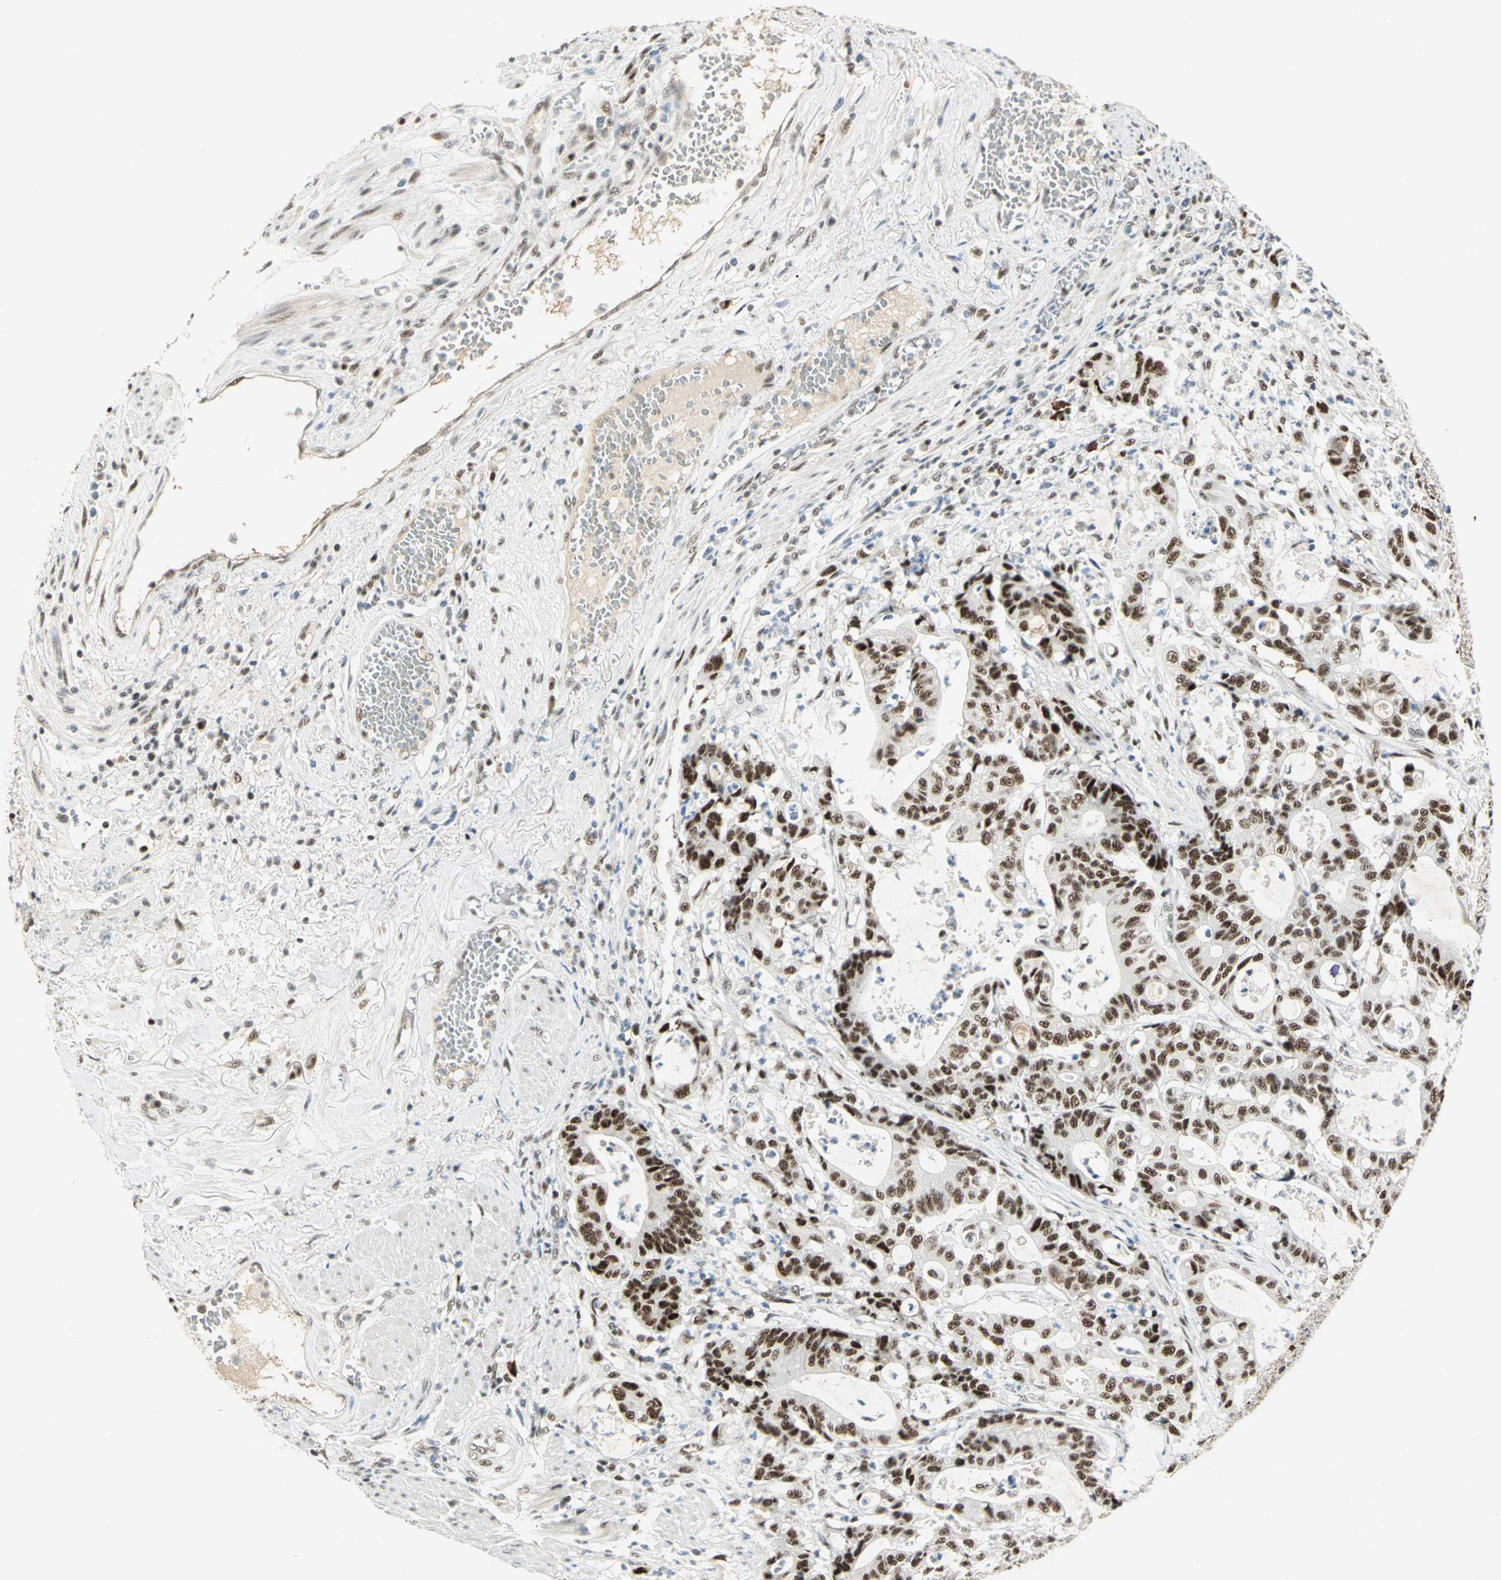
{"staining": {"intensity": "strong", "quantity": ">75%", "location": "nuclear"}, "tissue": "colorectal cancer", "cell_type": "Tumor cells", "image_type": "cancer", "snomed": [{"axis": "morphology", "description": "Adenocarcinoma, NOS"}, {"axis": "topography", "description": "Colon"}], "caption": "IHC micrograph of human colorectal cancer (adenocarcinoma) stained for a protein (brown), which demonstrates high levels of strong nuclear staining in about >75% of tumor cells.", "gene": "CCNT1", "patient": {"sex": "female", "age": 84}}